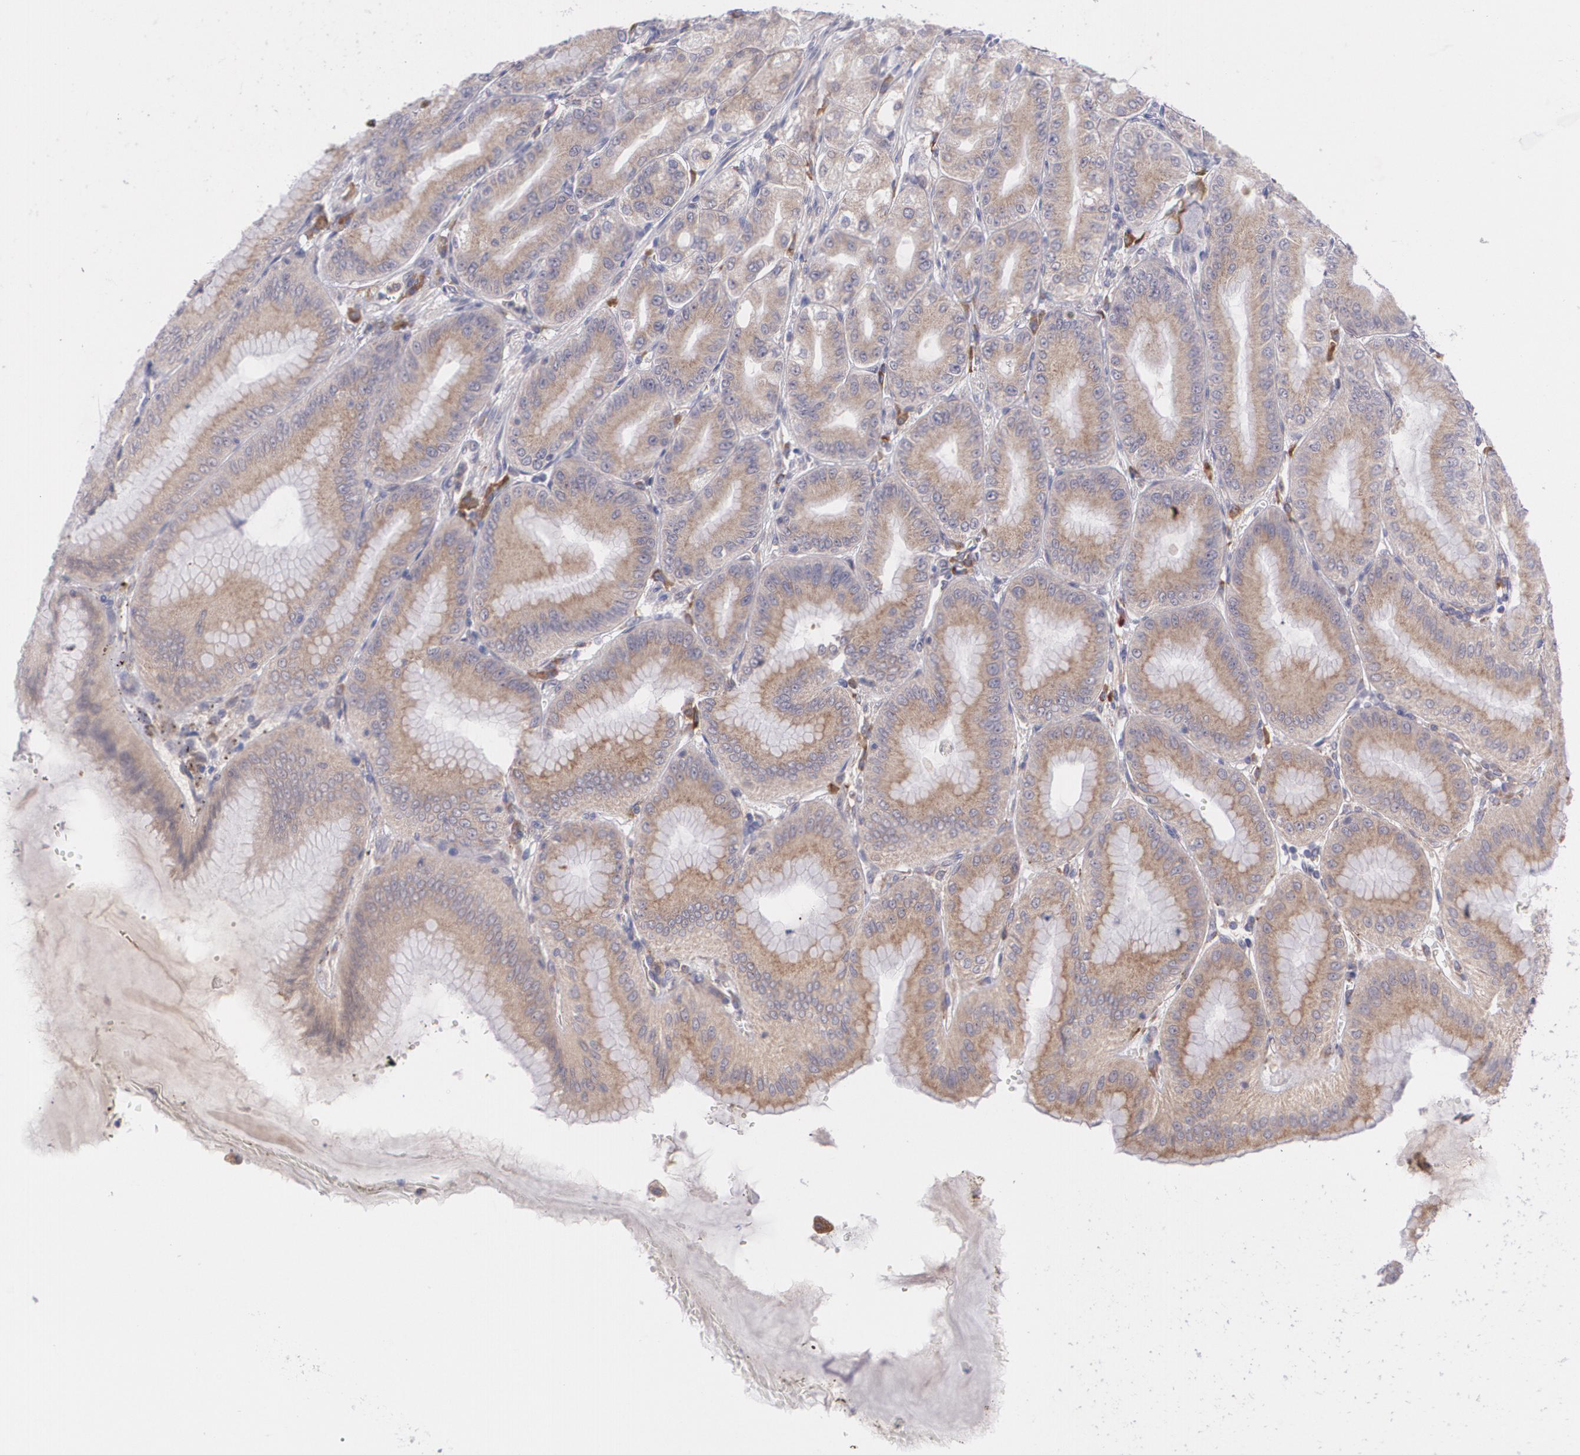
{"staining": {"intensity": "moderate", "quantity": ">75%", "location": "cytoplasmic/membranous"}, "tissue": "stomach", "cell_type": "Glandular cells", "image_type": "normal", "snomed": [{"axis": "morphology", "description": "Normal tissue, NOS"}, {"axis": "topography", "description": "Stomach, lower"}], "caption": "Protein expression by immunohistochemistry (IHC) reveals moderate cytoplasmic/membranous staining in about >75% of glandular cells in benign stomach.", "gene": "CCL17", "patient": {"sex": "male", "age": 71}}